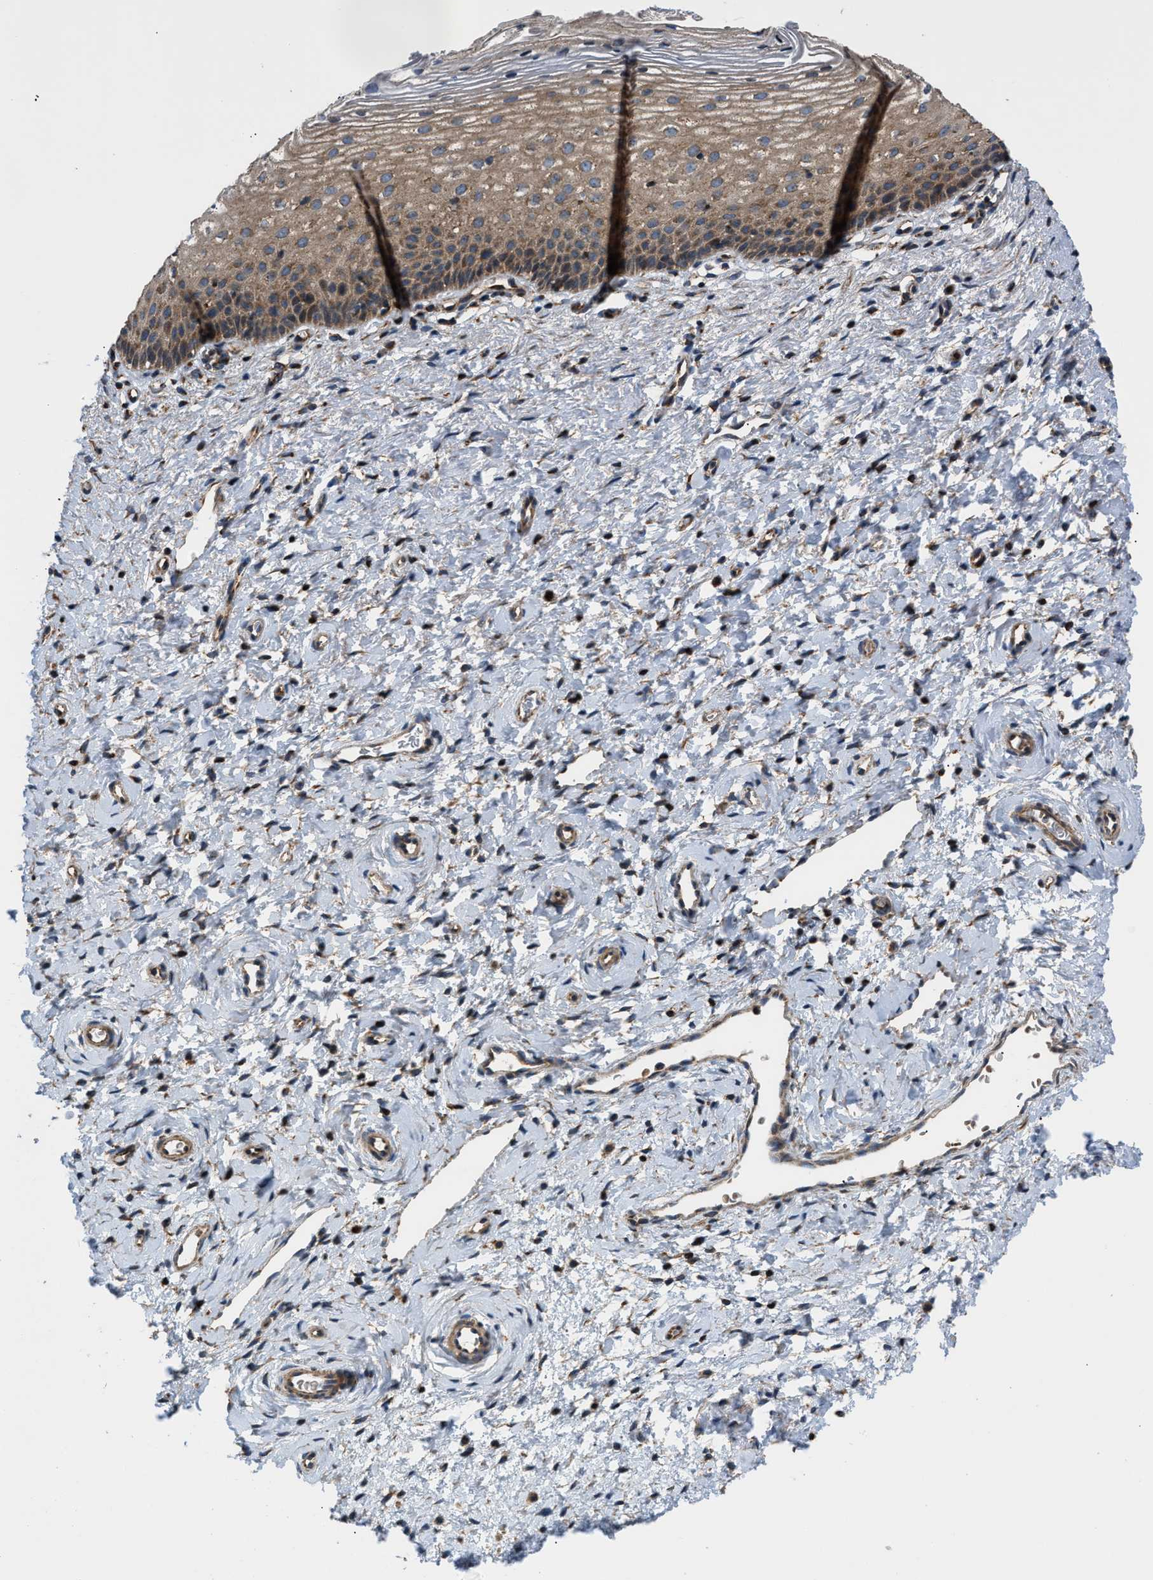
{"staining": {"intensity": "moderate", "quantity": ">75%", "location": "cytoplasmic/membranous"}, "tissue": "cervix", "cell_type": "Glandular cells", "image_type": "normal", "snomed": [{"axis": "morphology", "description": "Normal tissue, NOS"}, {"axis": "topography", "description": "Cervix"}], "caption": "Immunohistochemistry (IHC) photomicrograph of normal cervix: cervix stained using immunohistochemistry reveals medium levels of moderate protein expression localized specifically in the cytoplasmic/membranous of glandular cells, appearing as a cytoplasmic/membranous brown color.", "gene": "OPTN", "patient": {"sex": "female", "age": 72}}